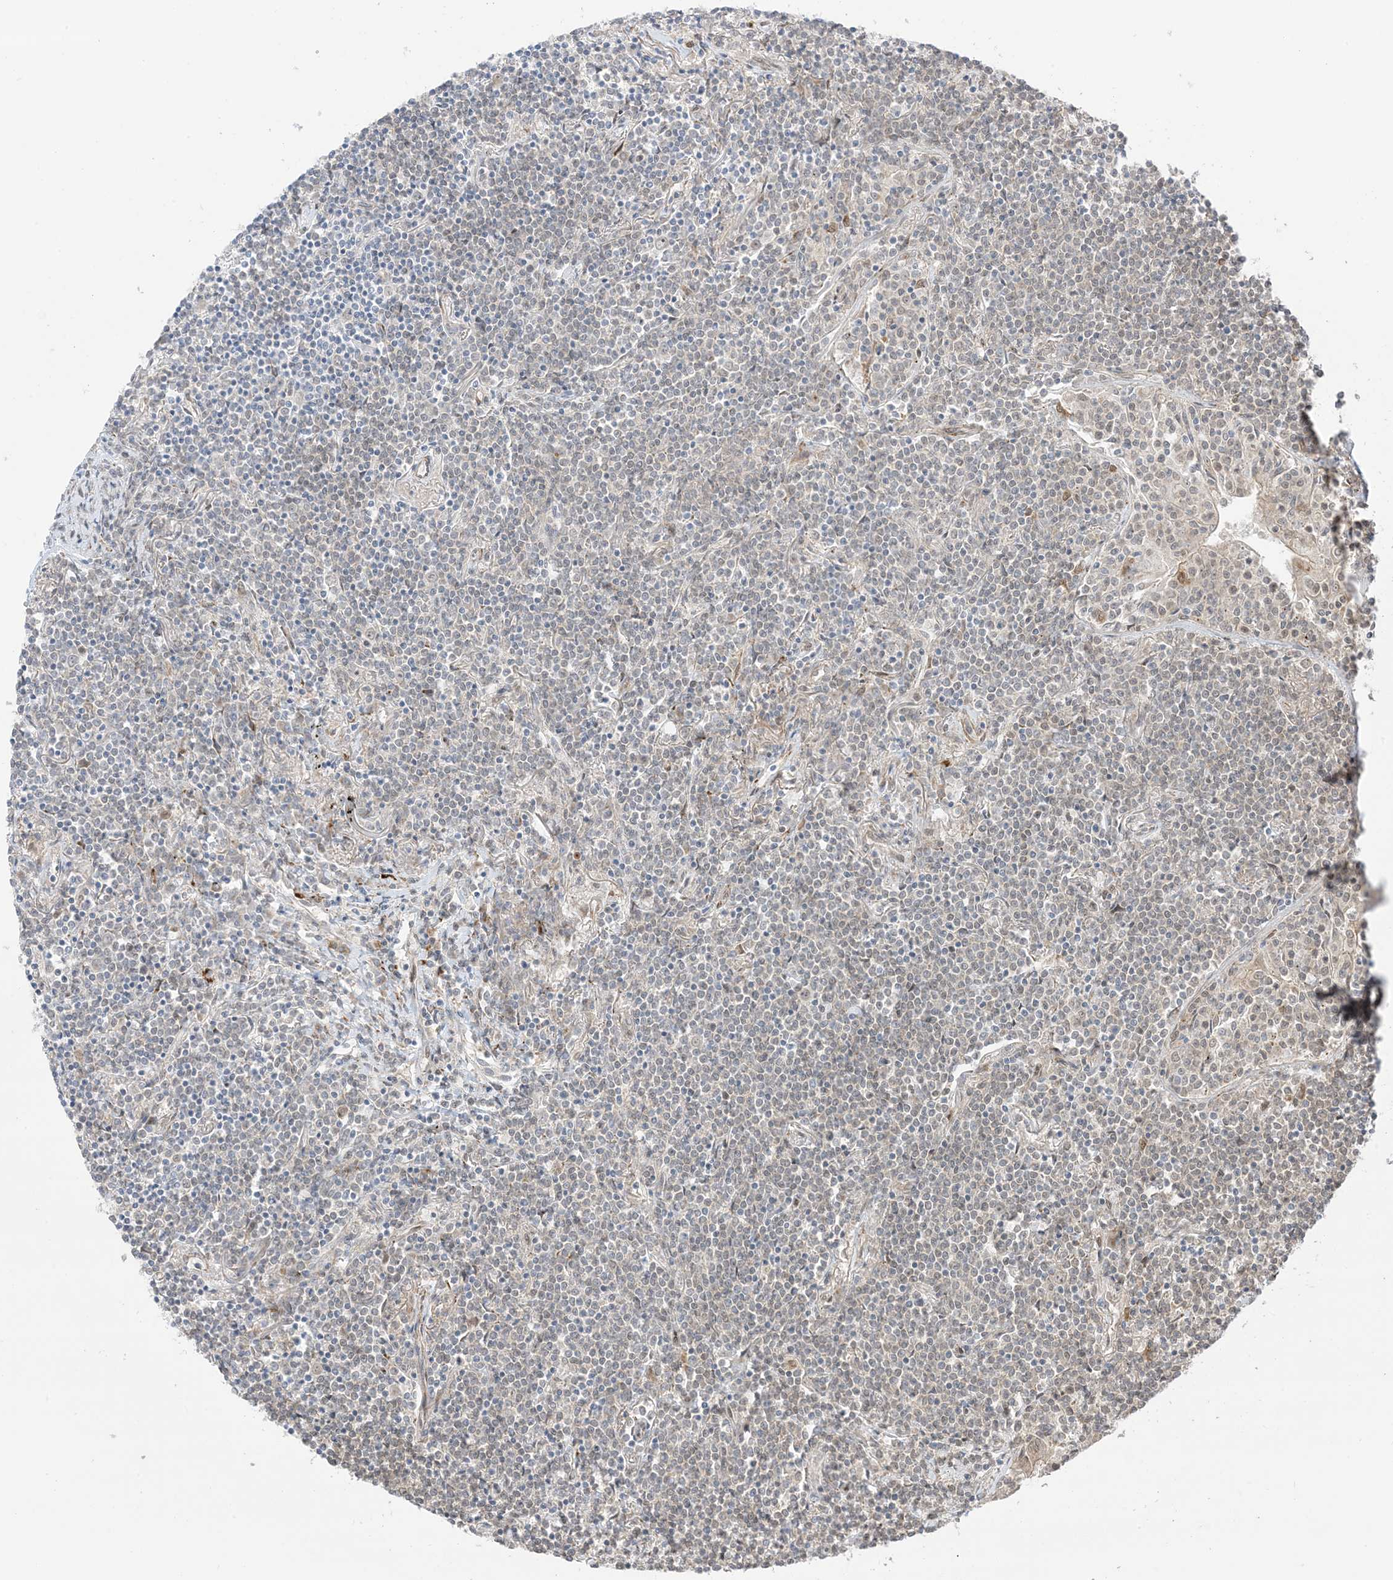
{"staining": {"intensity": "weak", "quantity": "<25%", "location": "nuclear"}, "tissue": "lymphoma", "cell_type": "Tumor cells", "image_type": "cancer", "snomed": [{"axis": "morphology", "description": "Malignant lymphoma, non-Hodgkin's type, Low grade"}, {"axis": "topography", "description": "Lung"}], "caption": "Malignant lymphoma, non-Hodgkin's type (low-grade) was stained to show a protein in brown. There is no significant expression in tumor cells.", "gene": "UBE2E2", "patient": {"sex": "female", "age": 71}}